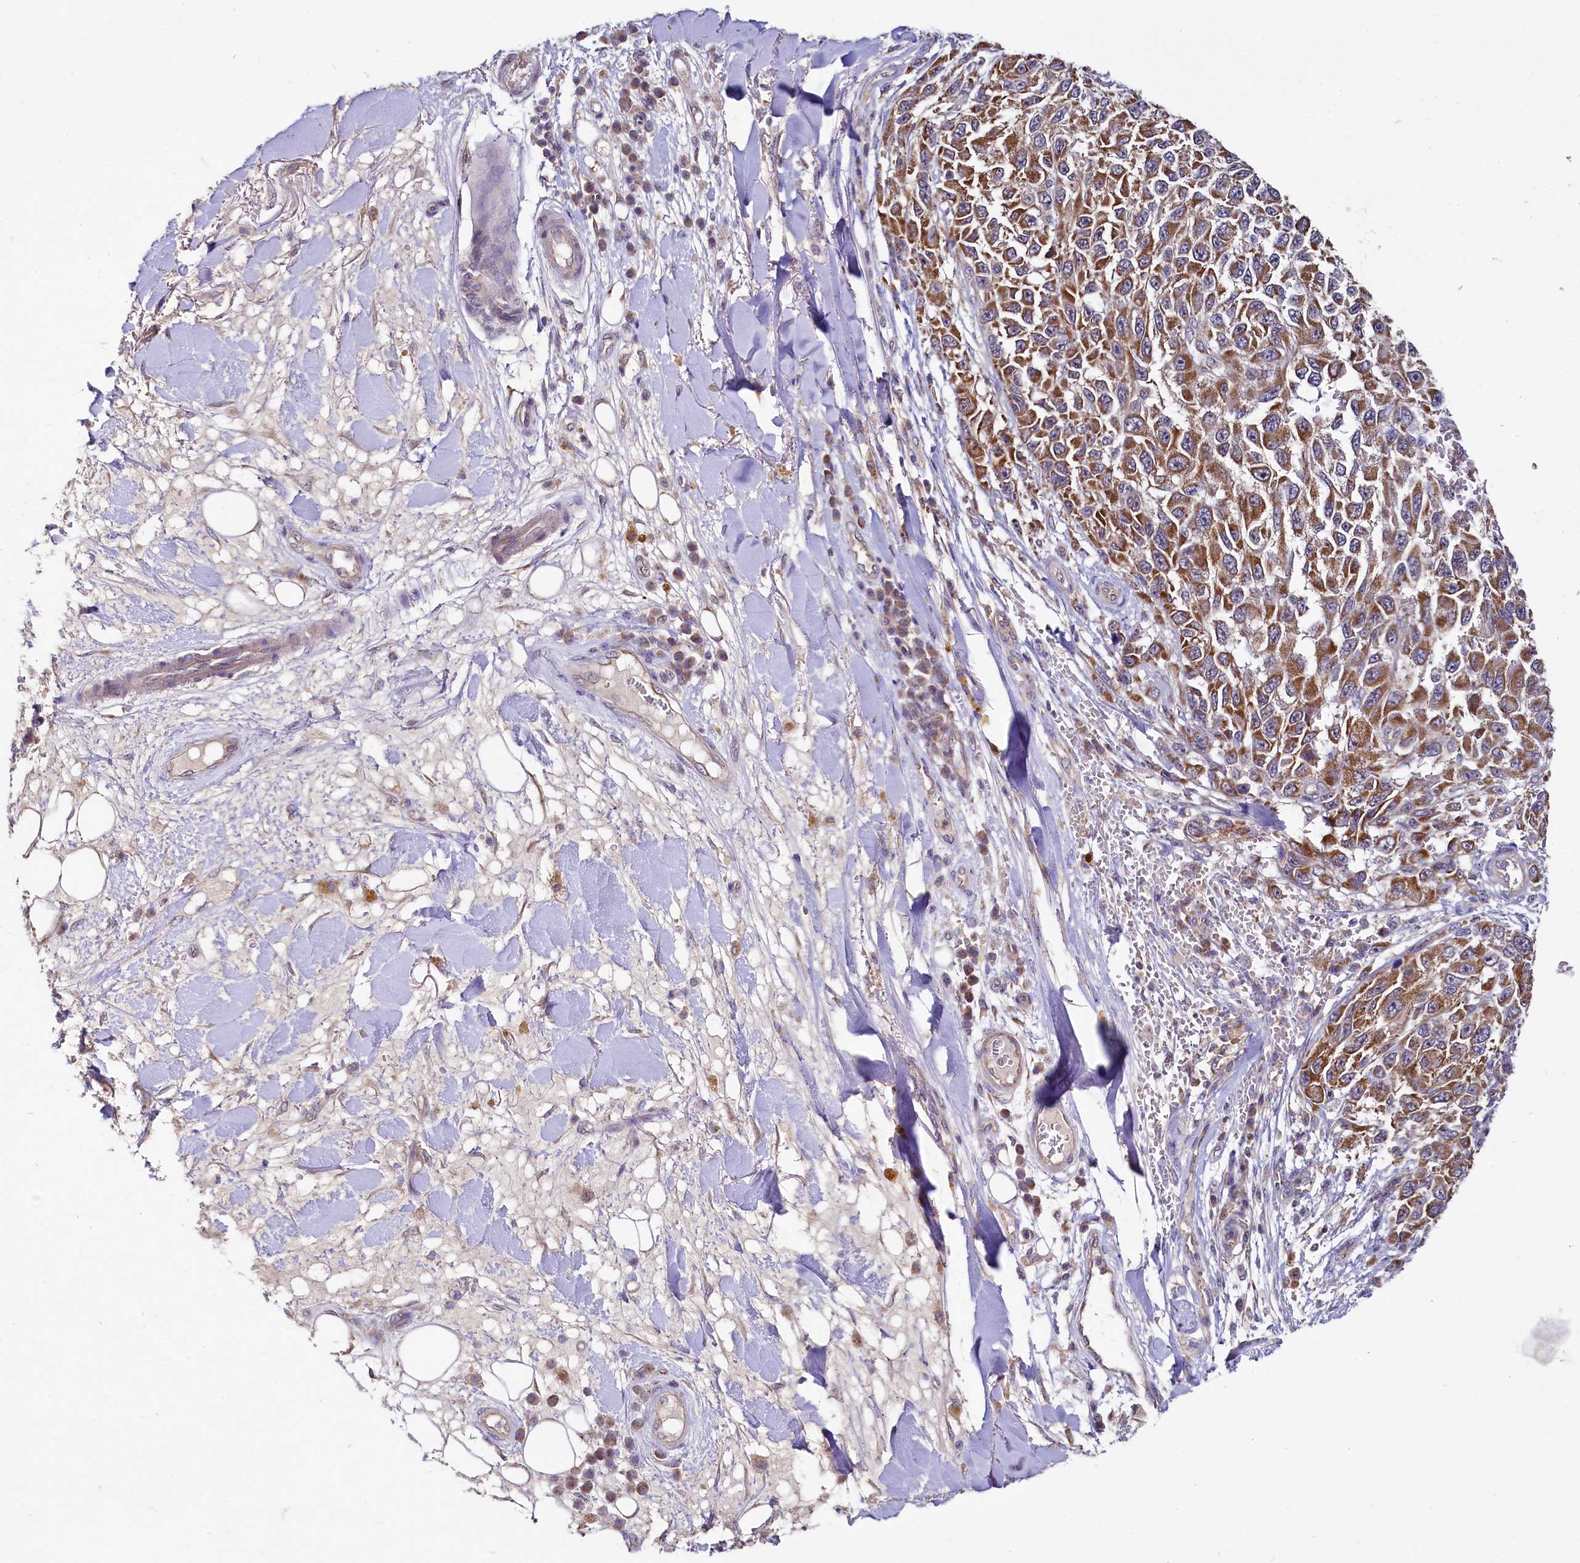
{"staining": {"intensity": "moderate", "quantity": ">75%", "location": "cytoplasmic/membranous"}, "tissue": "melanoma", "cell_type": "Tumor cells", "image_type": "cancer", "snomed": [{"axis": "morphology", "description": "Normal tissue, NOS"}, {"axis": "morphology", "description": "Malignant melanoma, NOS"}, {"axis": "topography", "description": "Skin"}], "caption": "Human melanoma stained with a protein marker displays moderate staining in tumor cells.", "gene": "MRPL57", "patient": {"sex": "female", "age": 96}}